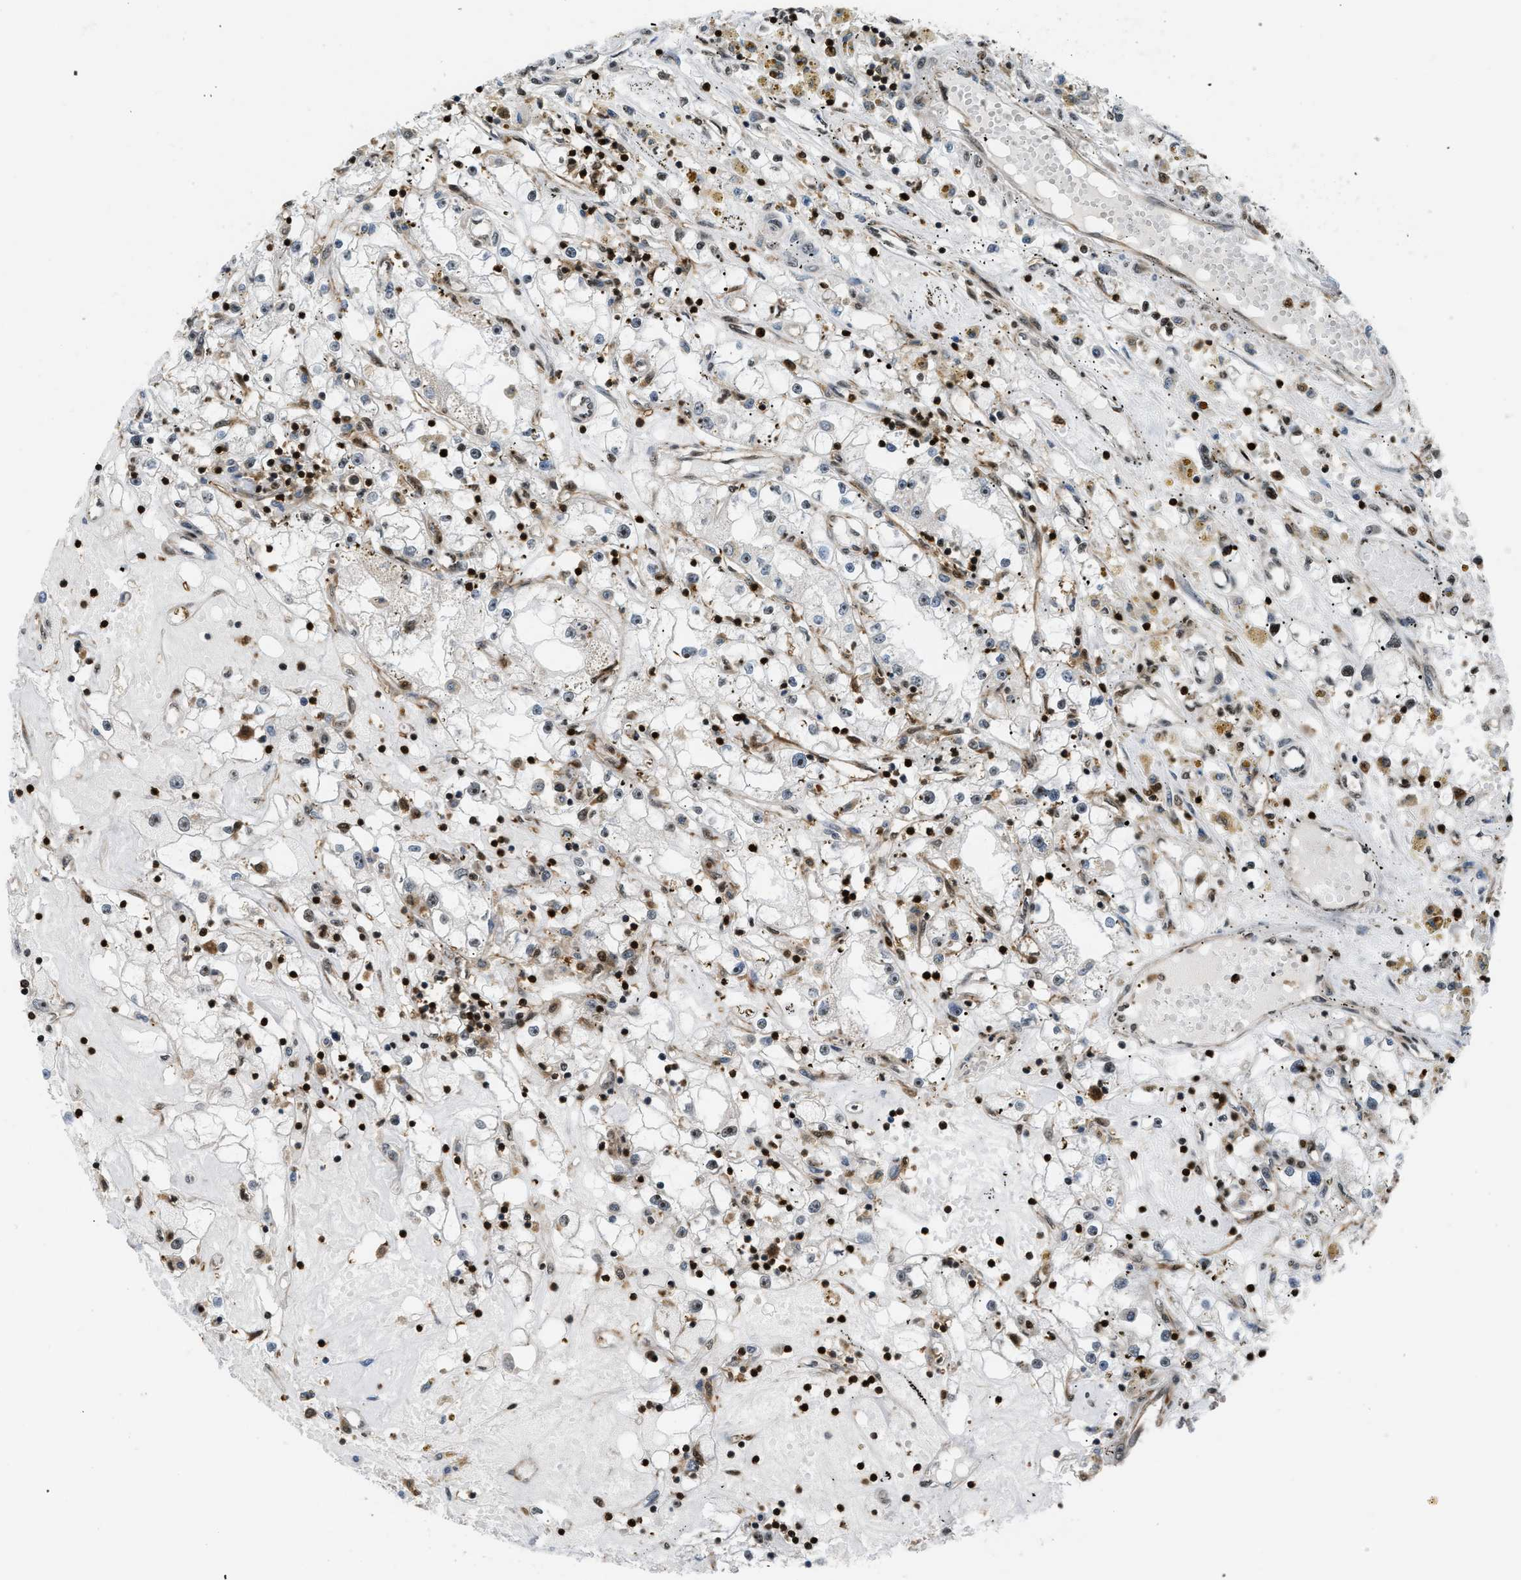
{"staining": {"intensity": "moderate", "quantity": "<25%", "location": "nuclear"}, "tissue": "renal cancer", "cell_type": "Tumor cells", "image_type": "cancer", "snomed": [{"axis": "morphology", "description": "Adenocarcinoma, NOS"}, {"axis": "topography", "description": "Kidney"}], "caption": "Moderate nuclear expression is appreciated in about <25% of tumor cells in renal cancer (adenocarcinoma).", "gene": "E2F1", "patient": {"sex": "male", "age": 56}}